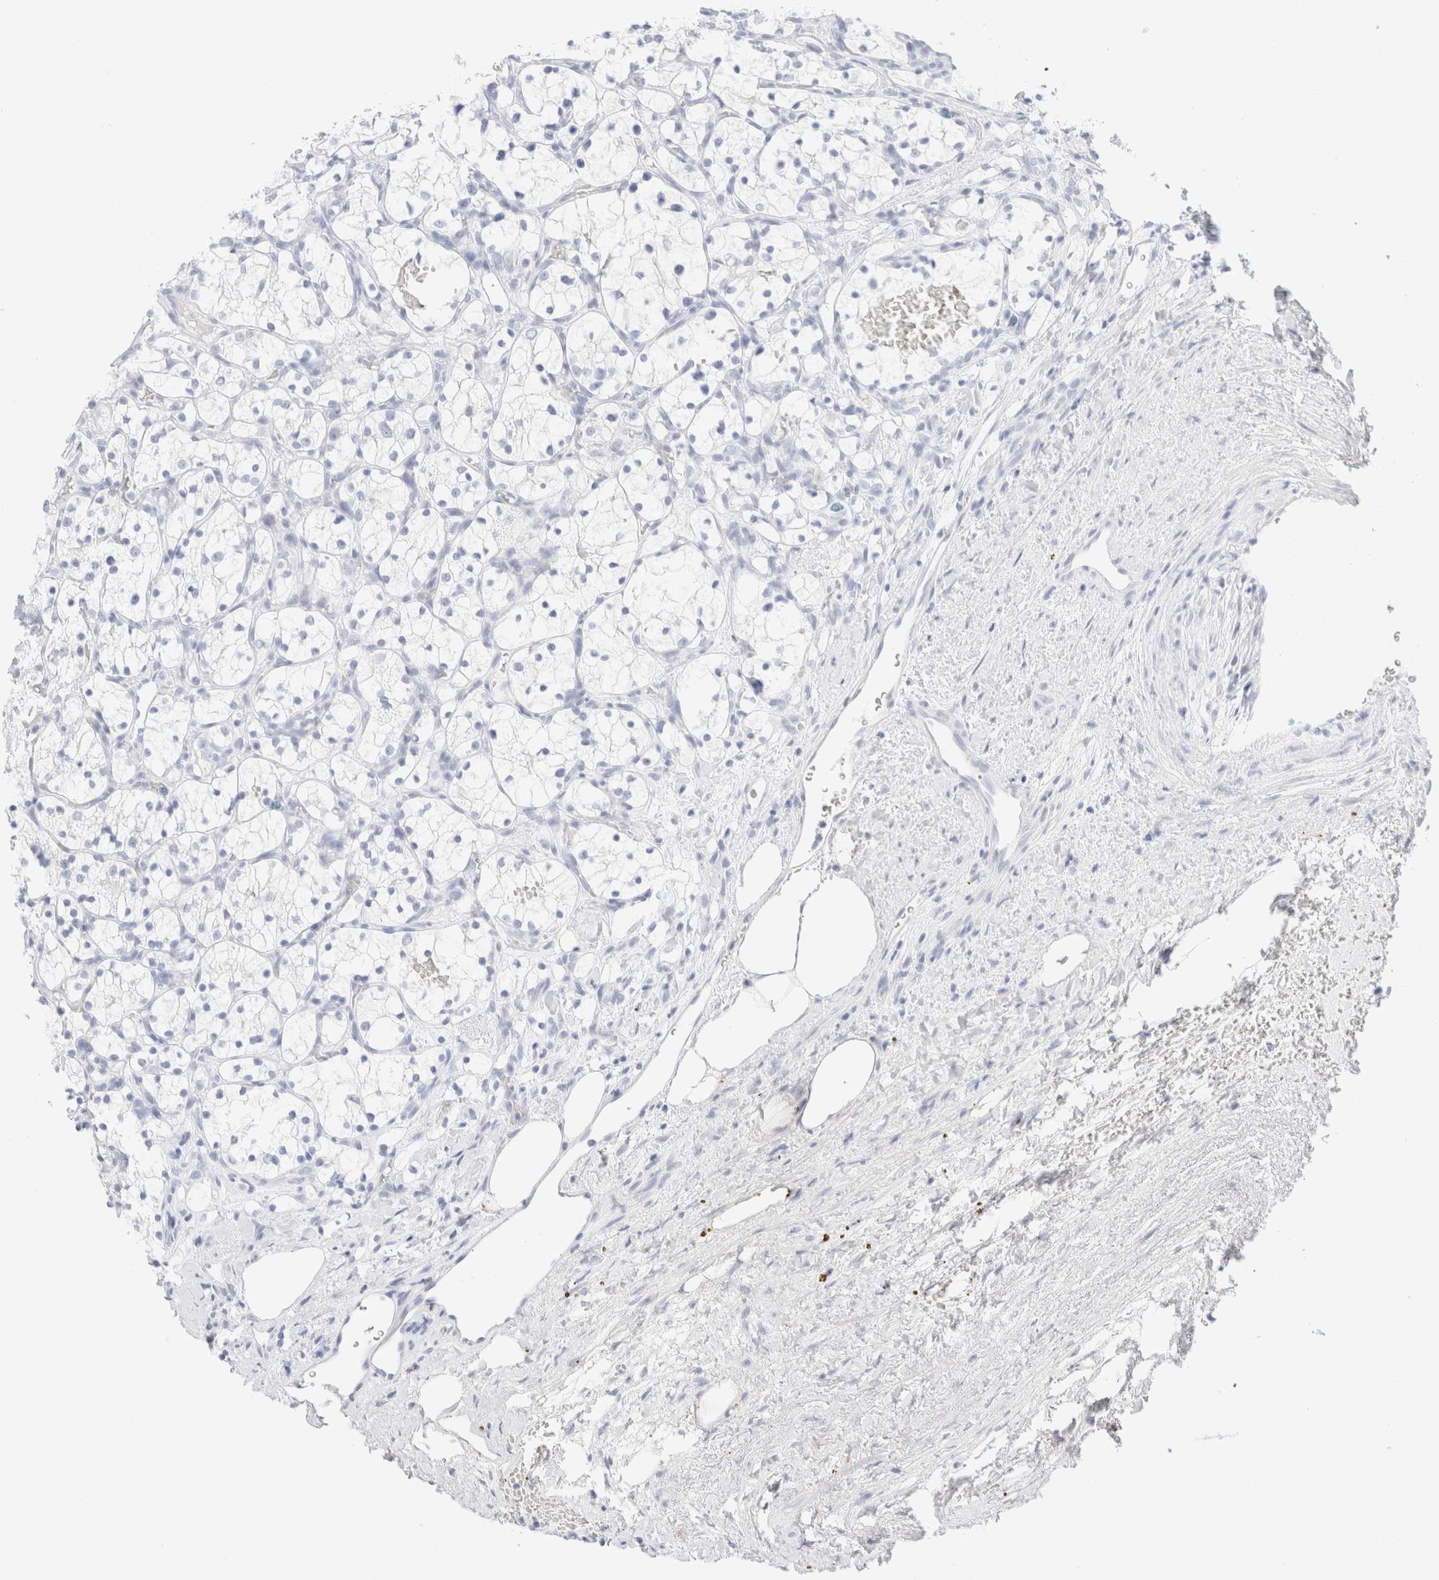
{"staining": {"intensity": "negative", "quantity": "none", "location": "none"}, "tissue": "renal cancer", "cell_type": "Tumor cells", "image_type": "cancer", "snomed": [{"axis": "morphology", "description": "Adenocarcinoma, NOS"}, {"axis": "topography", "description": "Kidney"}], "caption": "IHC histopathology image of renal adenocarcinoma stained for a protein (brown), which exhibits no staining in tumor cells. (IHC, brightfield microscopy, high magnification).", "gene": "KRT15", "patient": {"sex": "female", "age": 69}}